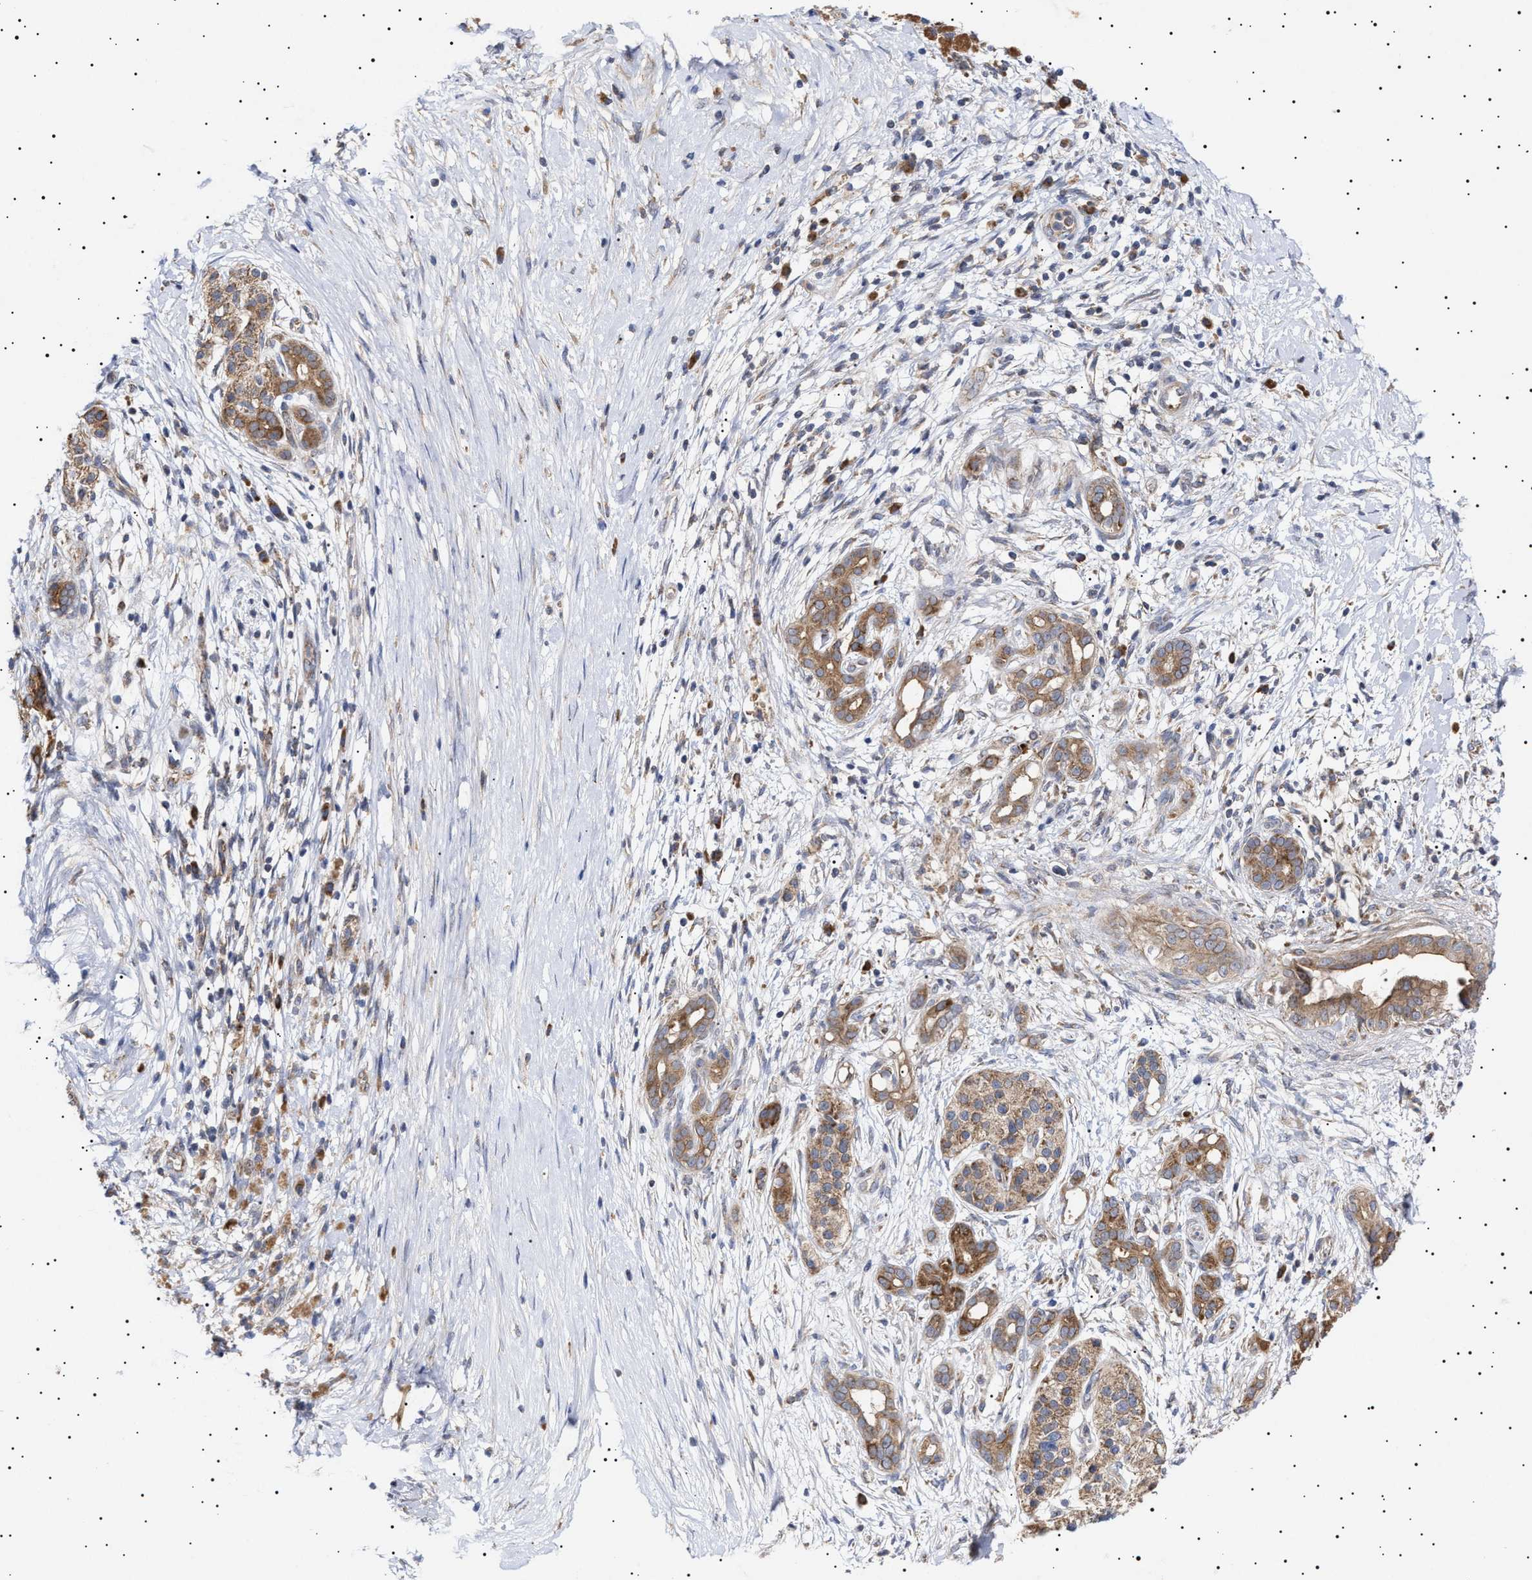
{"staining": {"intensity": "moderate", "quantity": ">75%", "location": "cytoplasmic/membranous"}, "tissue": "pancreatic cancer", "cell_type": "Tumor cells", "image_type": "cancer", "snomed": [{"axis": "morphology", "description": "Adenocarcinoma, NOS"}, {"axis": "topography", "description": "Pancreas"}], "caption": "Immunohistochemistry (IHC) image of neoplastic tissue: pancreatic cancer stained using immunohistochemistry demonstrates medium levels of moderate protein expression localized specifically in the cytoplasmic/membranous of tumor cells, appearing as a cytoplasmic/membranous brown color.", "gene": "MRPL10", "patient": {"sex": "male", "age": 58}}